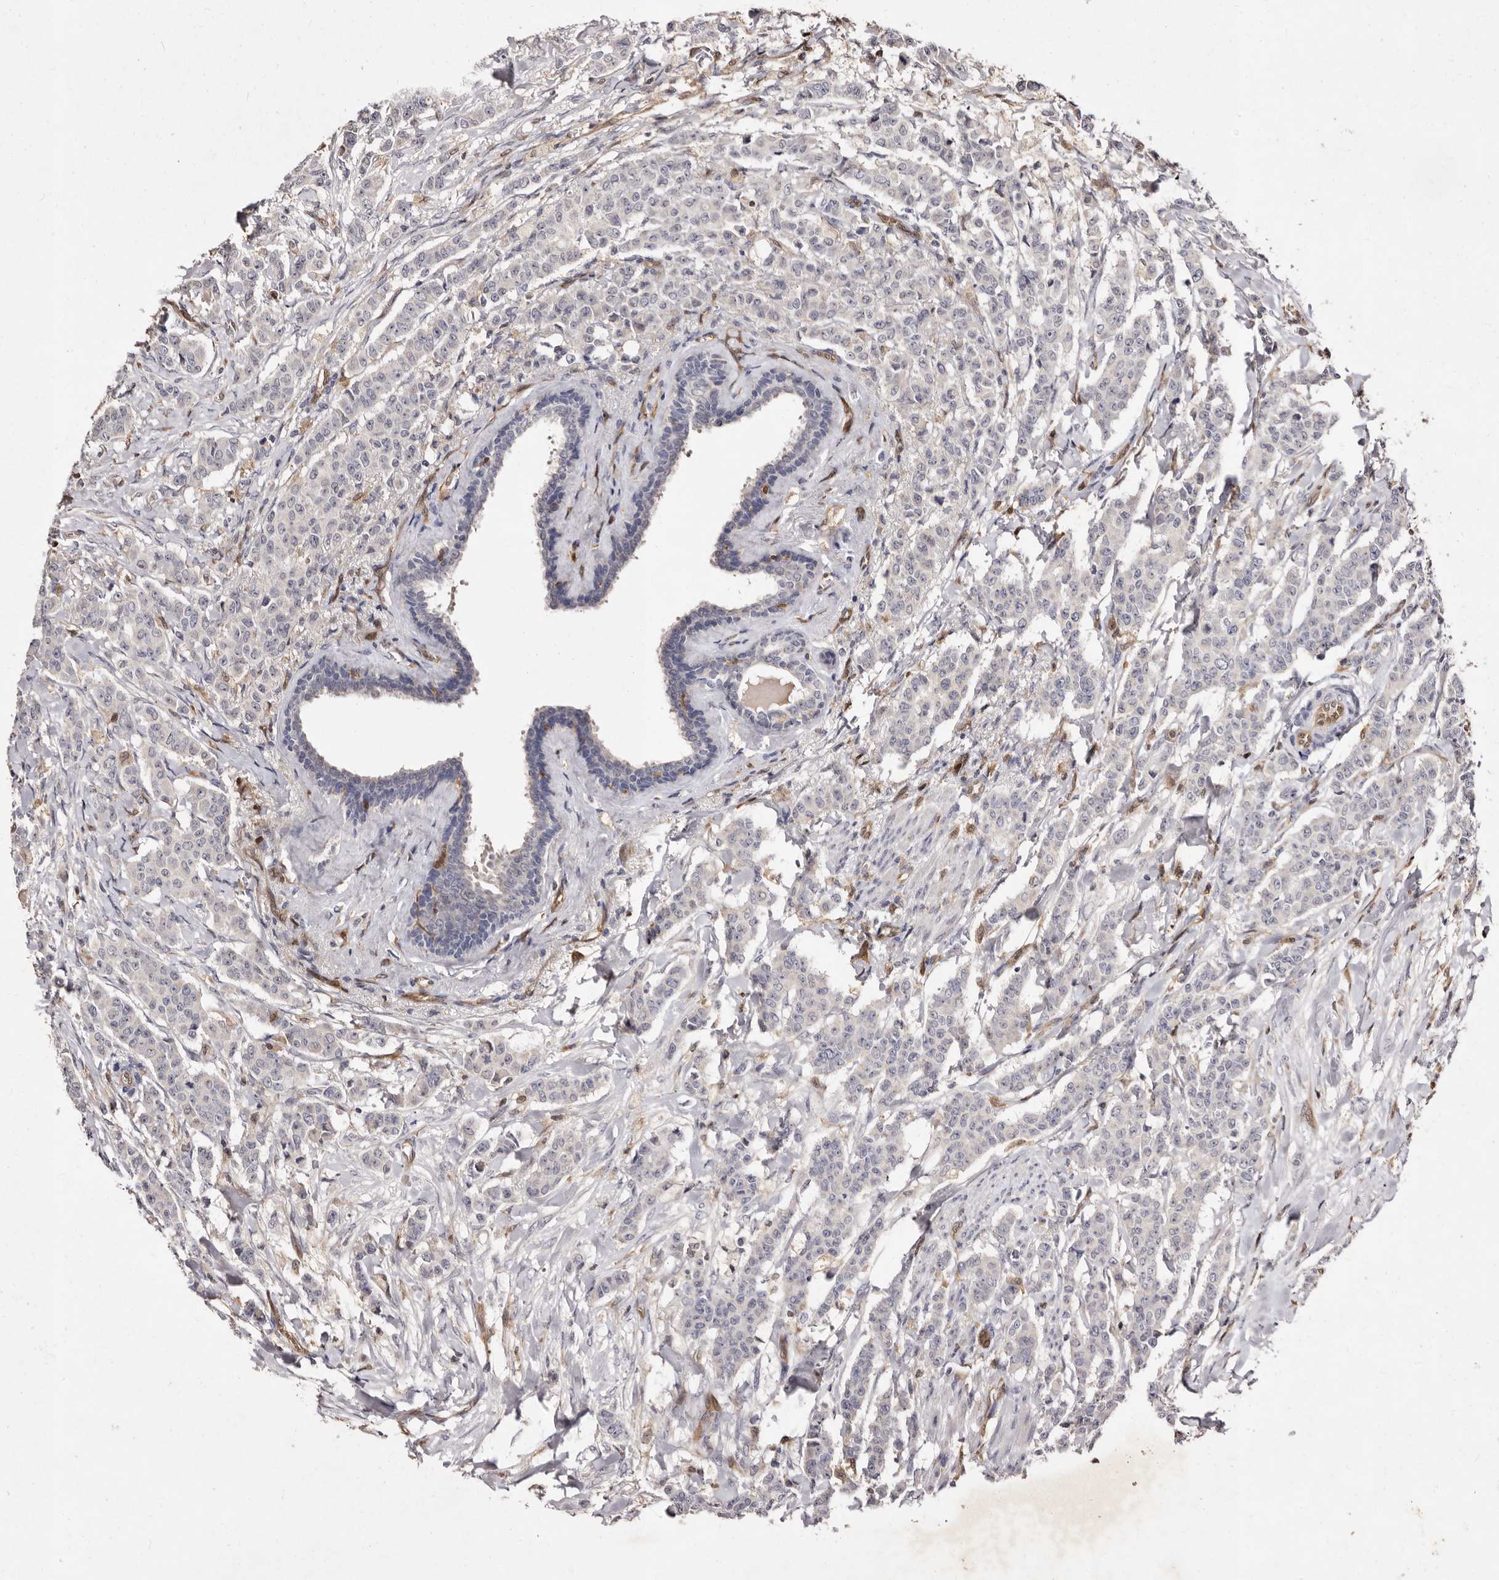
{"staining": {"intensity": "negative", "quantity": "none", "location": "none"}, "tissue": "breast cancer", "cell_type": "Tumor cells", "image_type": "cancer", "snomed": [{"axis": "morphology", "description": "Duct carcinoma"}, {"axis": "topography", "description": "Breast"}], "caption": "Immunohistochemistry (IHC) micrograph of neoplastic tissue: human breast cancer (invasive ductal carcinoma) stained with DAB (3,3'-diaminobenzidine) exhibits no significant protein staining in tumor cells.", "gene": "GIMAP4", "patient": {"sex": "female", "age": 40}}